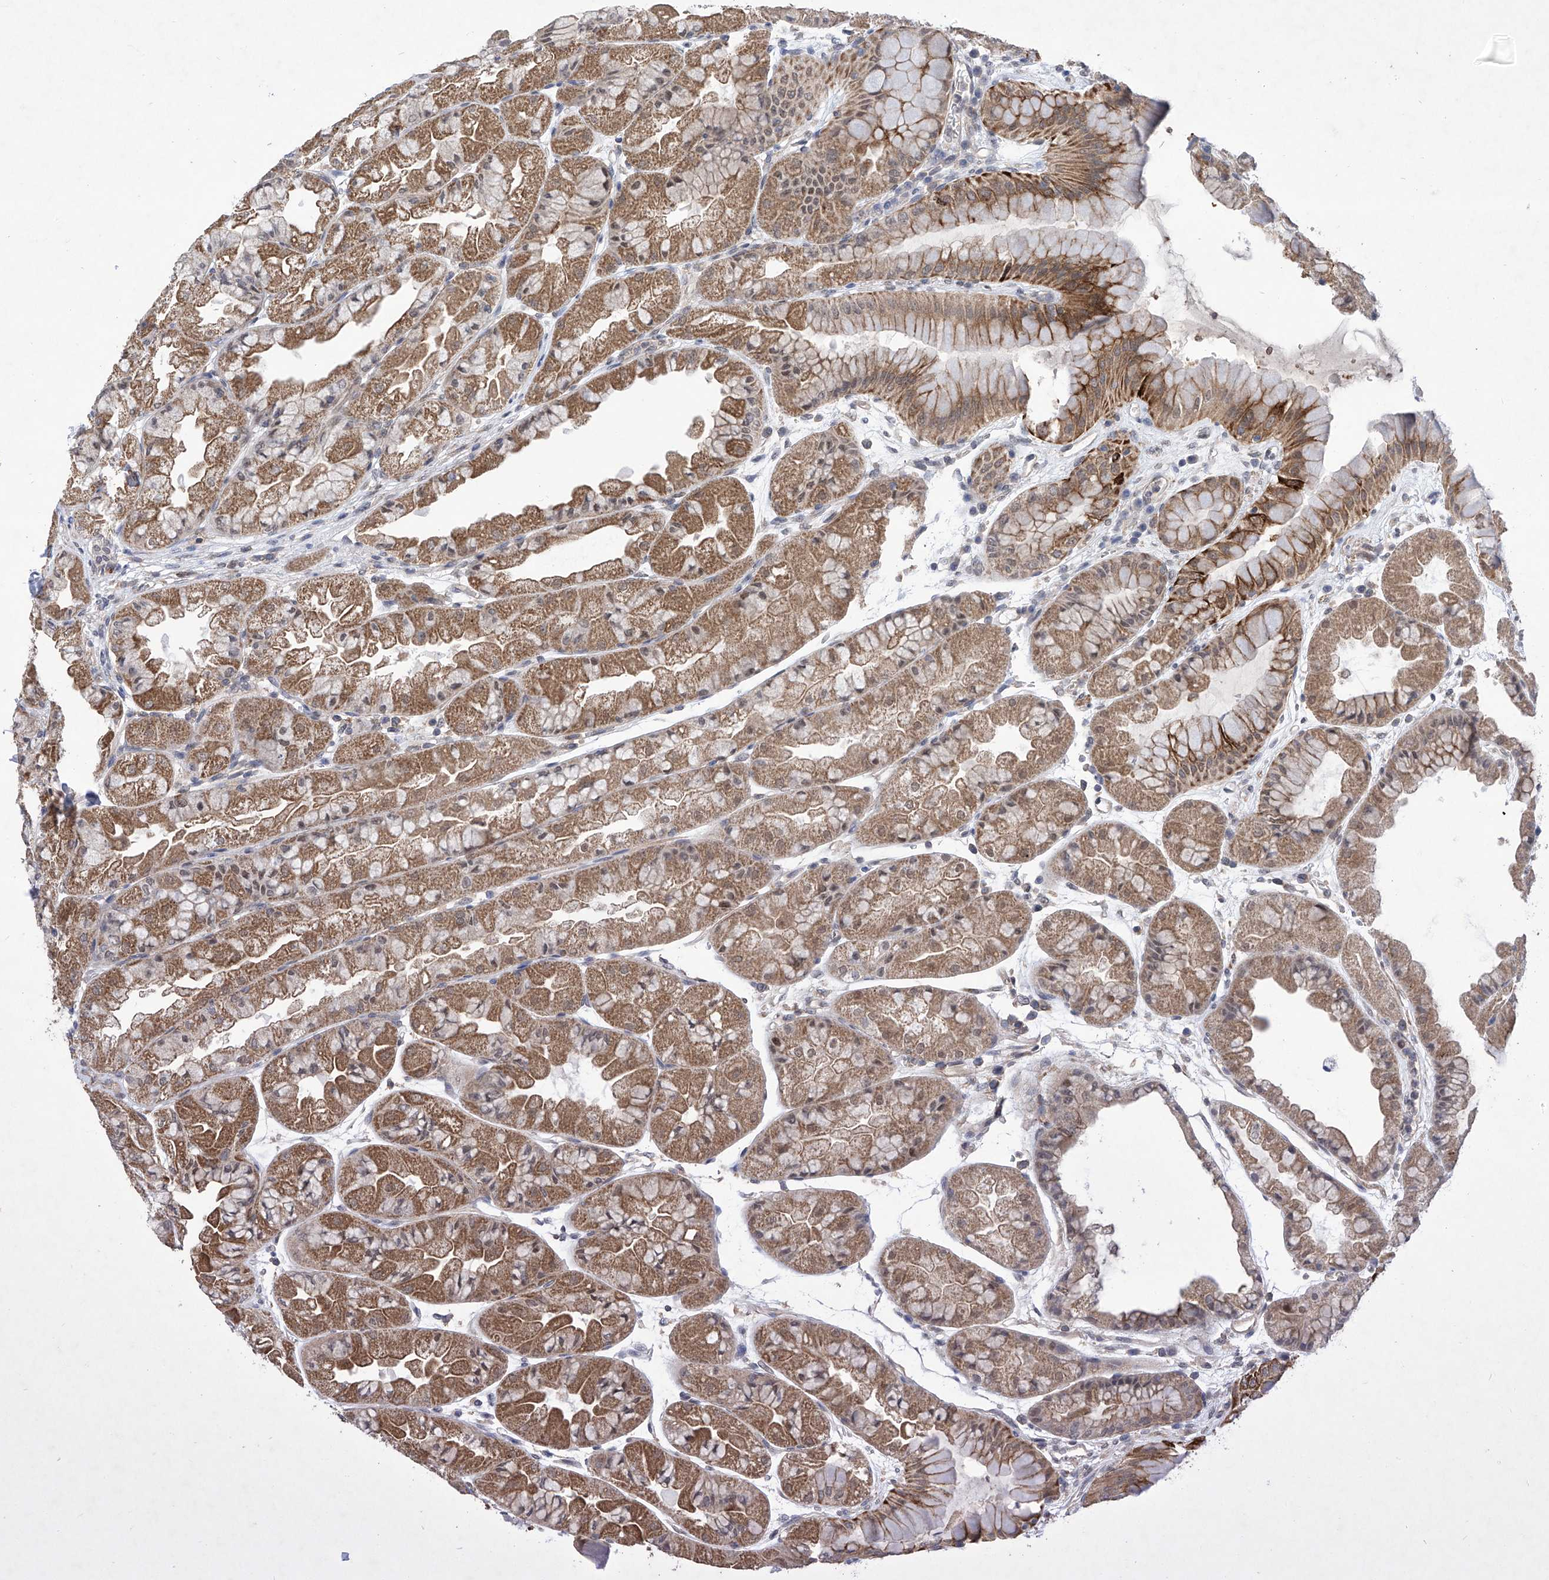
{"staining": {"intensity": "moderate", "quantity": ">75%", "location": "cytoplasmic/membranous,nuclear"}, "tissue": "stomach", "cell_type": "Glandular cells", "image_type": "normal", "snomed": [{"axis": "morphology", "description": "Normal tissue, NOS"}, {"axis": "topography", "description": "Stomach, upper"}], "caption": "Stomach stained with DAB (3,3'-diaminobenzidine) IHC shows medium levels of moderate cytoplasmic/membranous,nuclear expression in about >75% of glandular cells.", "gene": "KIFC2", "patient": {"sex": "male", "age": 47}}